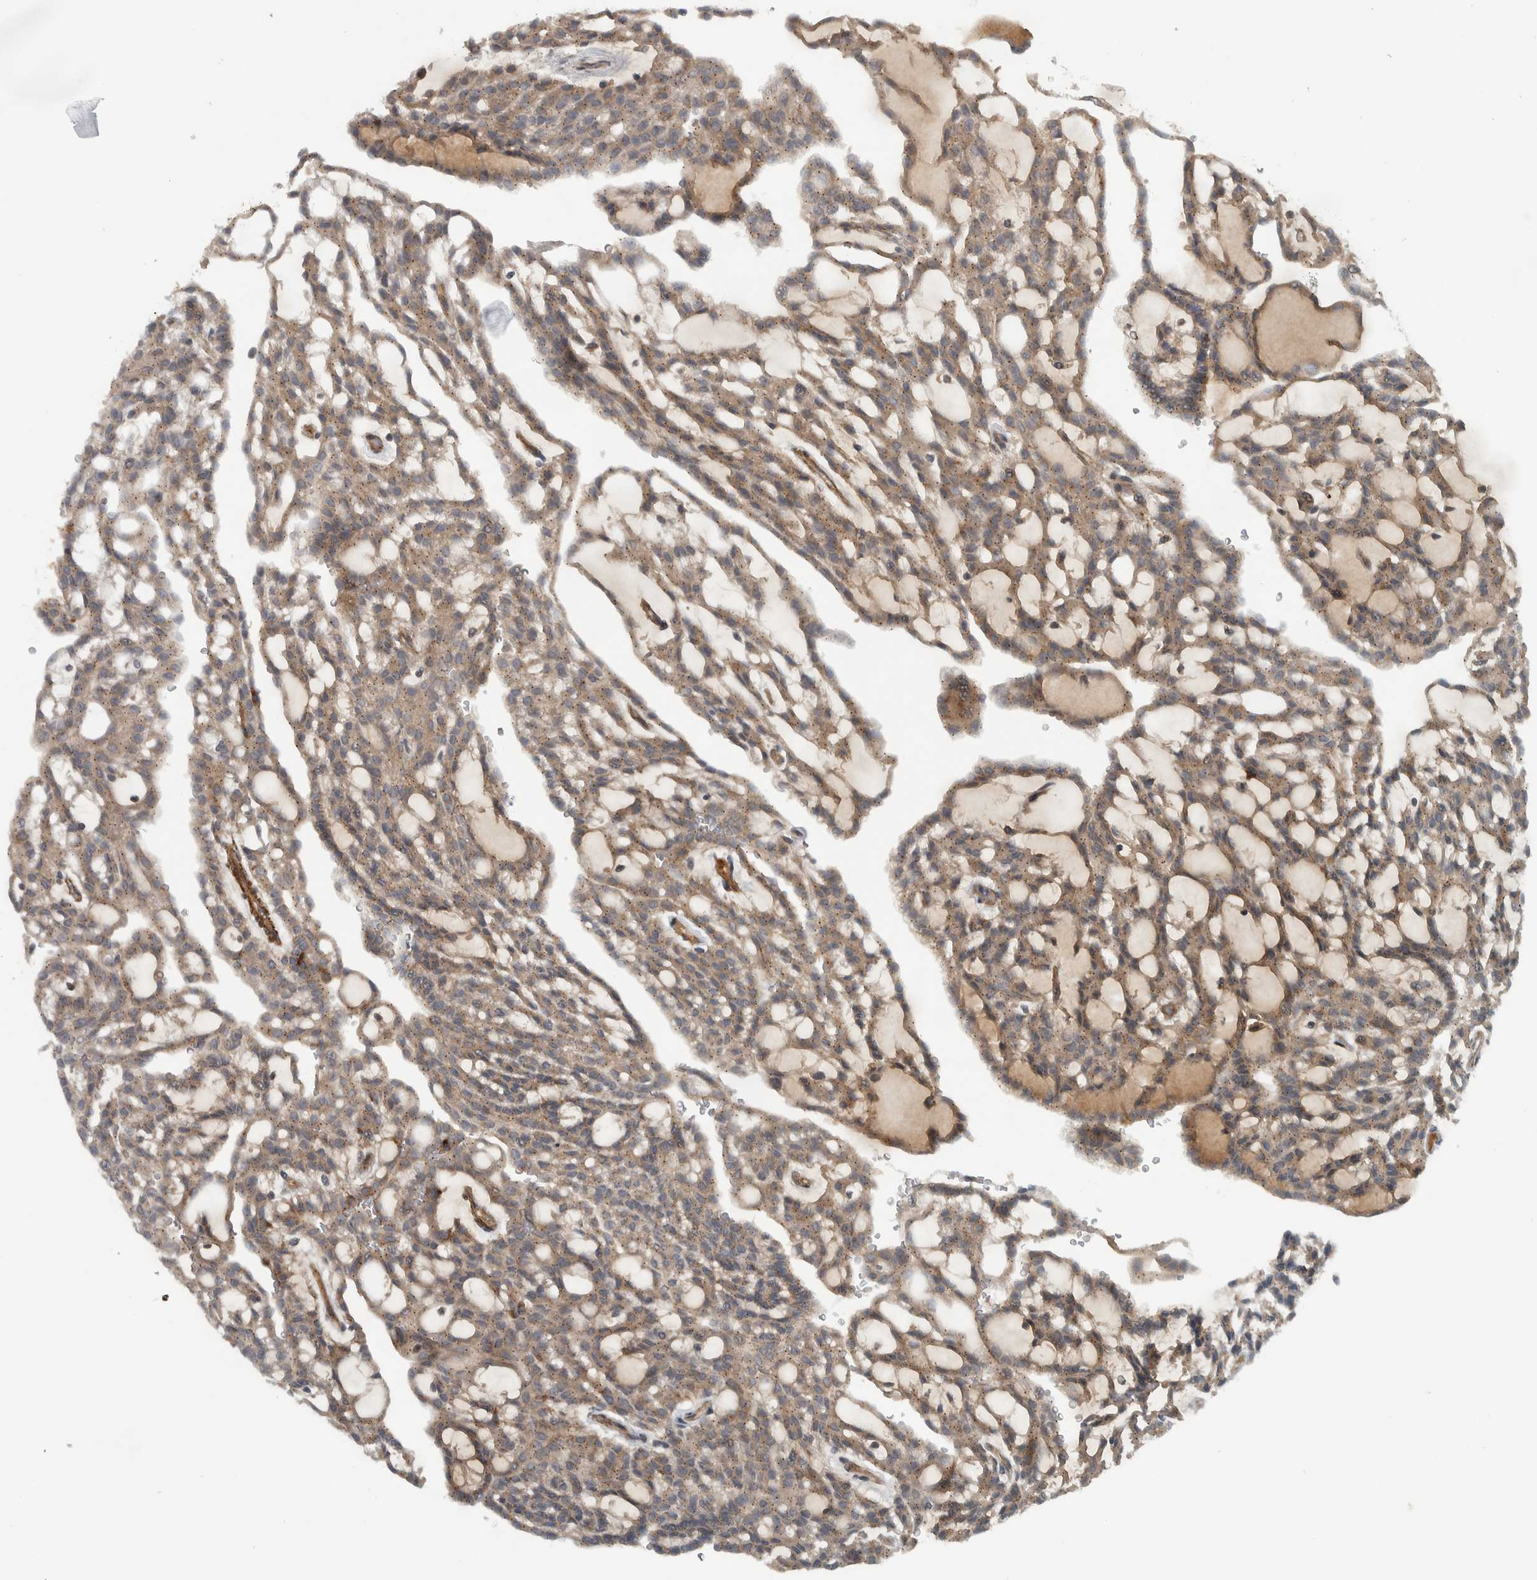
{"staining": {"intensity": "moderate", "quantity": ">75%", "location": "cytoplasmic/membranous"}, "tissue": "renal cancer", "cell_type": "Tumor cells", "image_type": "cancer", "snomed": [{"axis": "morphology", "description": "Adenocarcinoma, NOS"}, {"axis": "topography", "description": "Kidney"}], "caption": "A histopathology image showing moderate cytoplasmic/membranous positivity in about >75% of tumor cells in renal cancer, as visualized by brown immunohistochemical staining.", "gene": "LBHD1", "patient": {"sex": "male", "age": 63}}